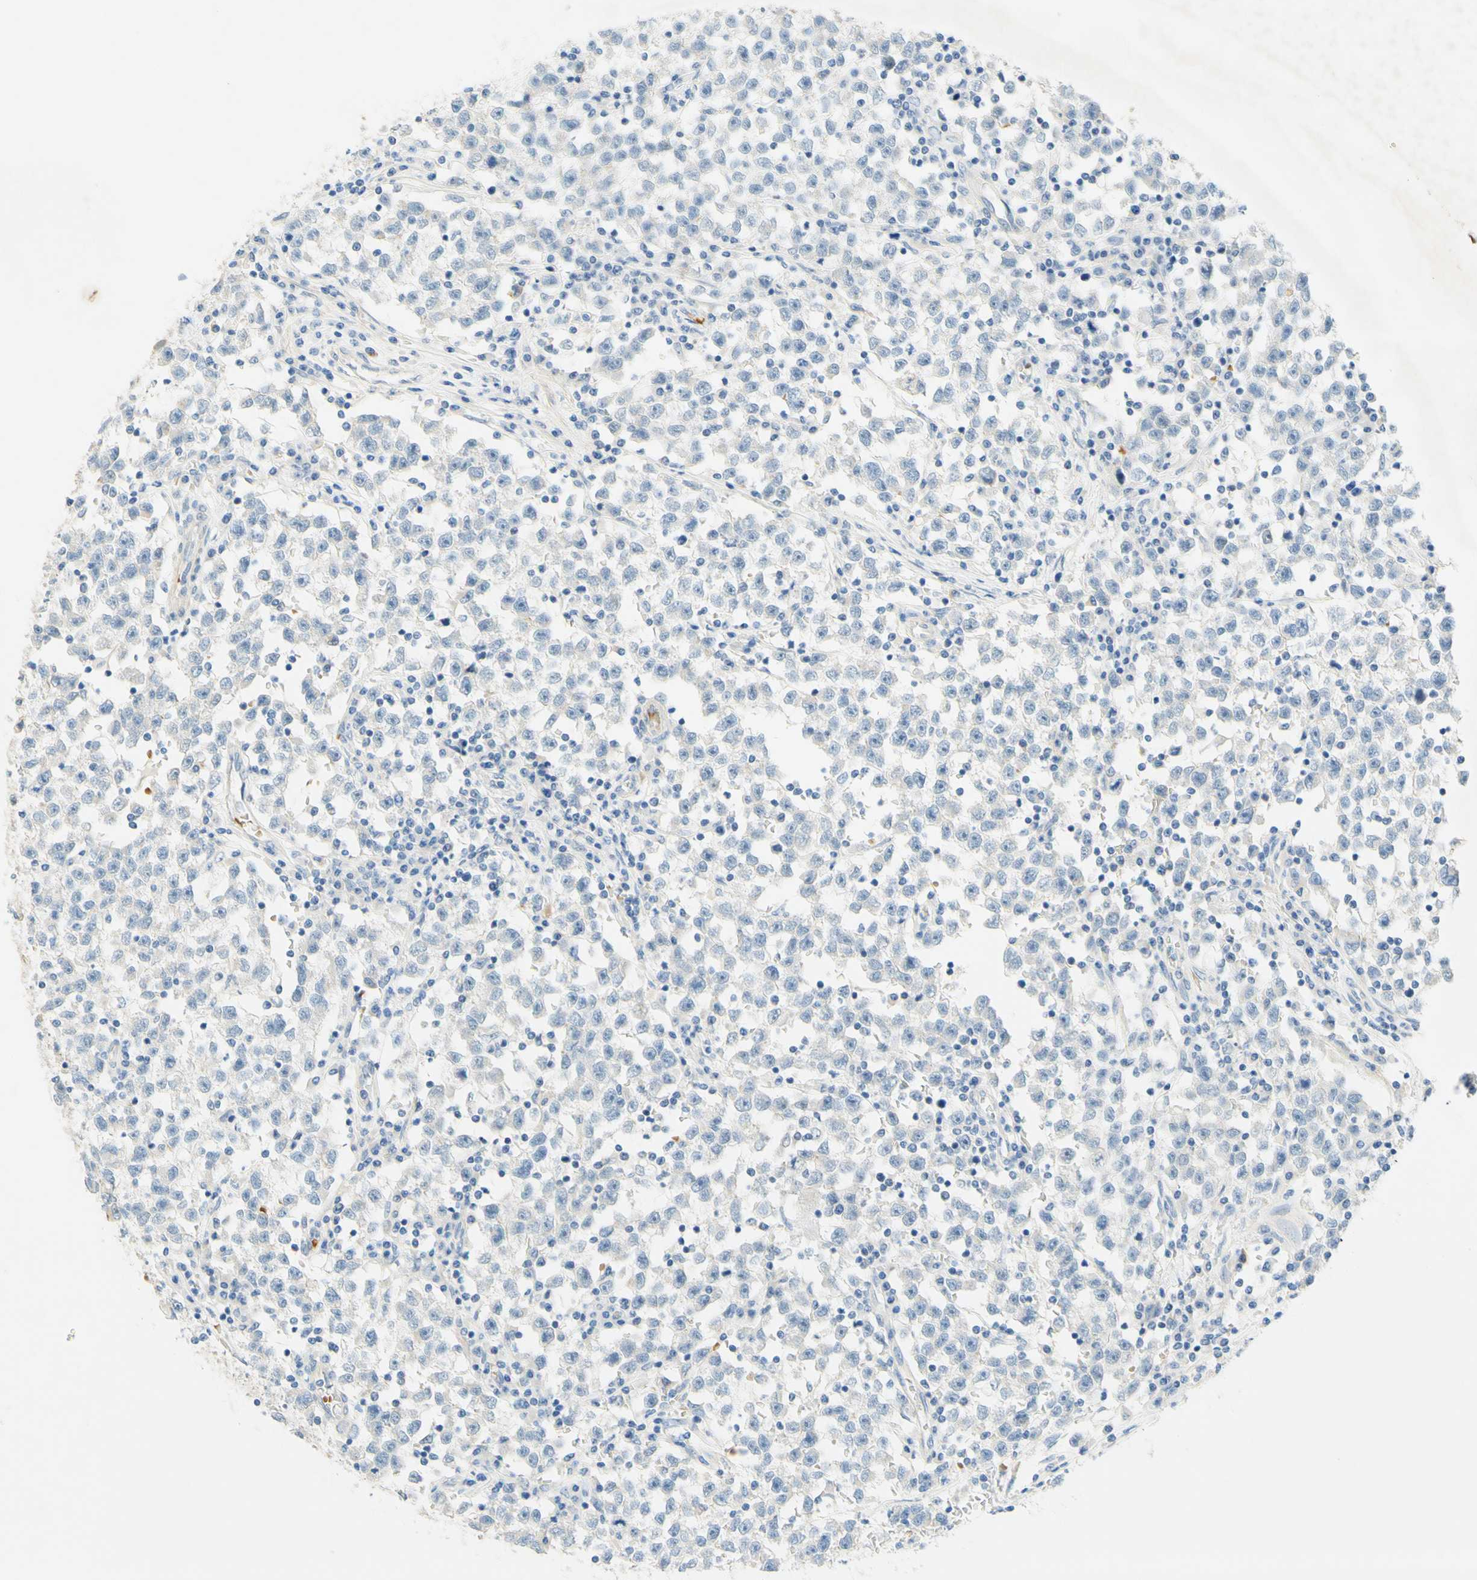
{"staining": {"intensity": "negative", "quantity": "none", "location": "none"}, "tissue": "testis cancer", "cell_type": "Tumor cells", "image_type": "cancer", "snomed": [{"axis": "morphology", "description": "Seminoma, NOS"}, {"axis": "topography", "description": "Testis"}], "caption": "Immunohistochemistry (IHC) photomicrograph of neoplastic tissue: human testis cancer (seminoma) stained with DAB (3,3'-diaminobenzidine) demonstrates no significant protein positivity in tumor cells.", "gene": "ENTREP2", "patient": {"sex": "male", "age": 22}}